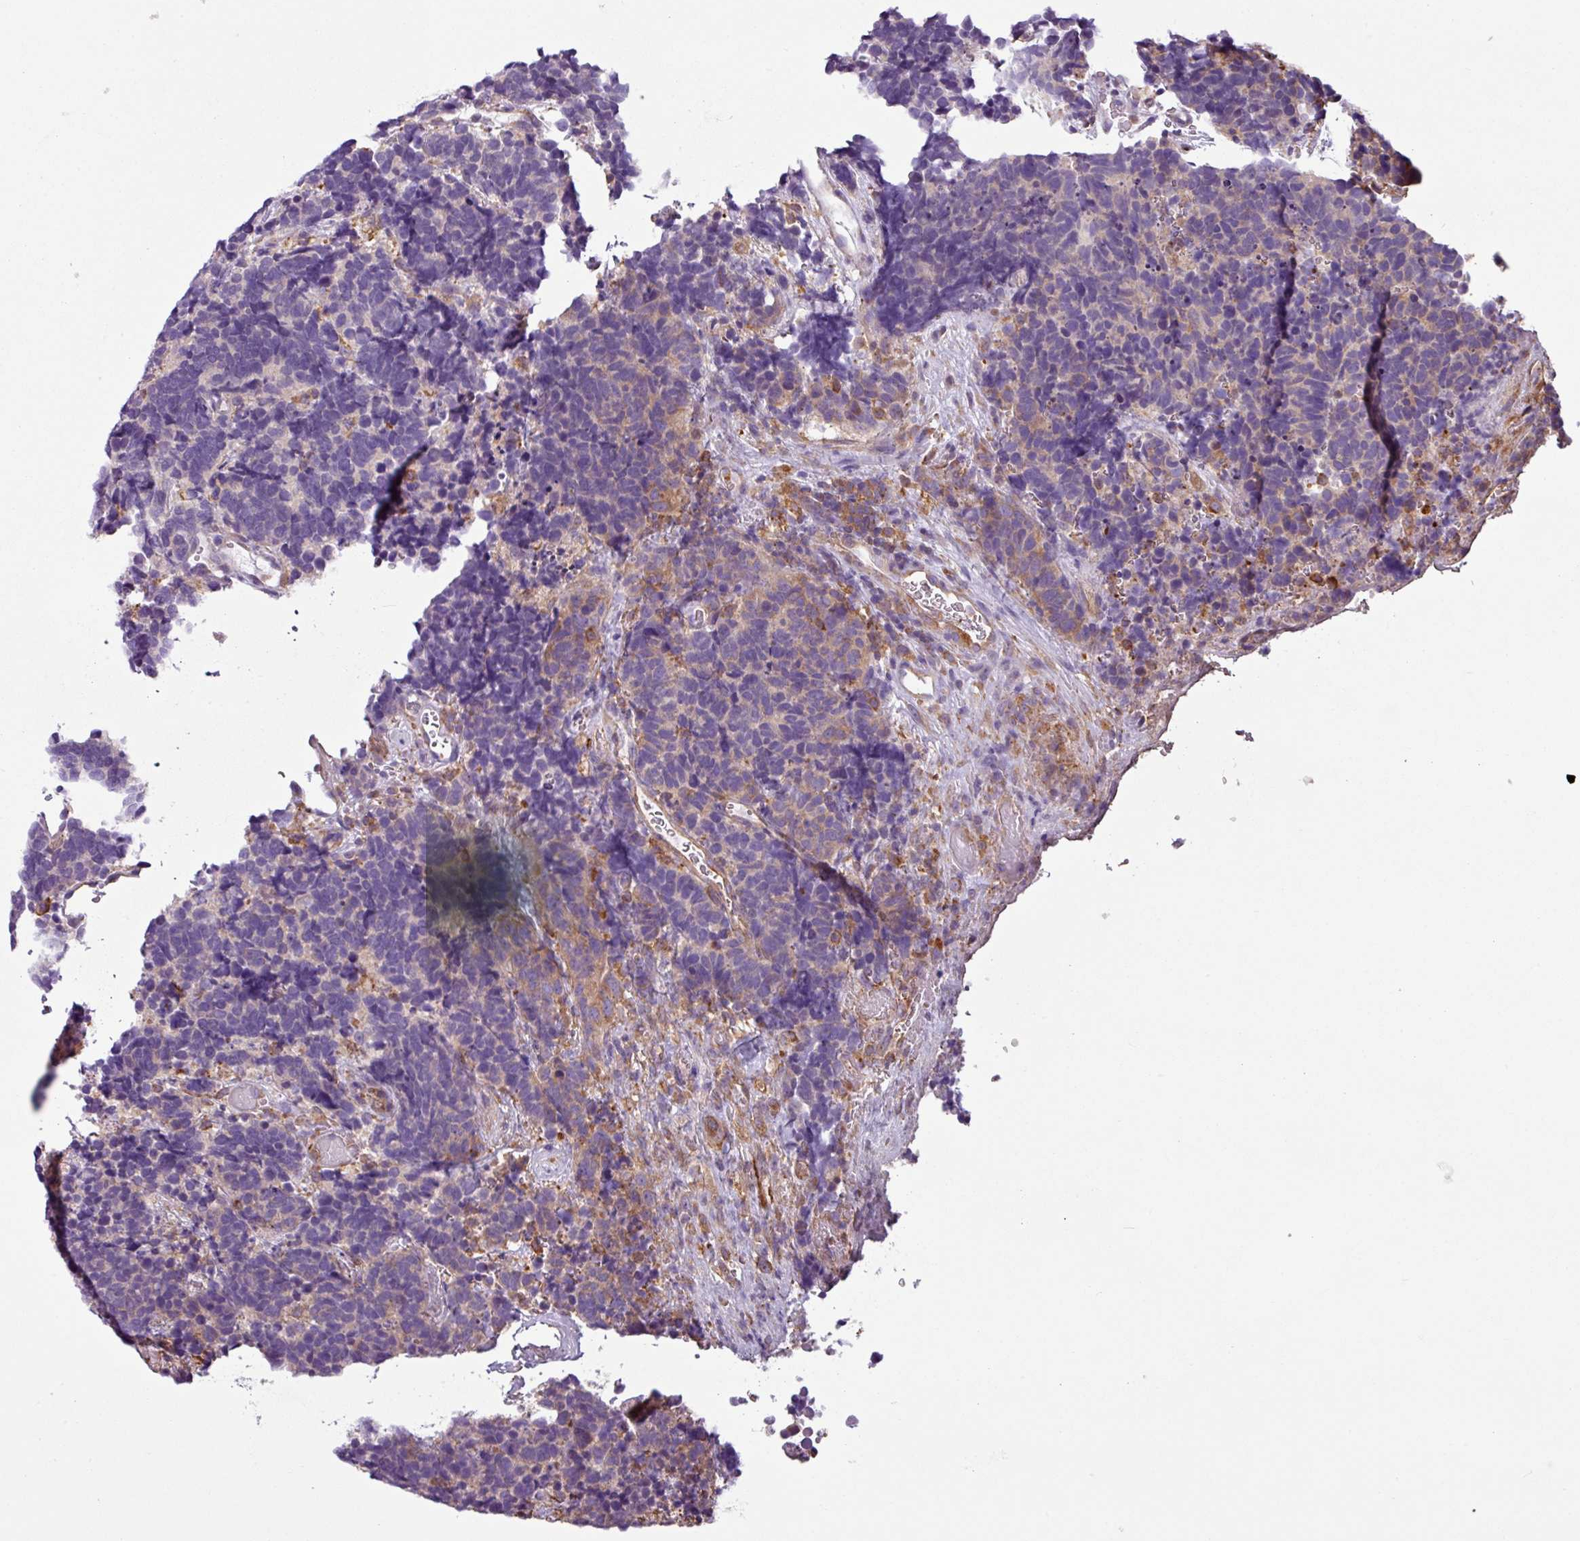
{"staining": {"intensity": "moderate", "quantity": "<25%", "location": "cytoplasmic/membranous"}, "tissue": "carcinoid", "cell_type": "Tumor cells", "image_type": "cancer", "snomed": [{"axis": "morphology", "description": "Carcinoma, NOS"}, {"axis": "morphology", "description": "Carcinoid, malignant, NOS"}, {"axis": "topography", "description": "Urinary bladder"}], "caption": "A high-resolution micrograph shows IHC staining of malignant carcinoid, which shows moderate cytoplasmic/membranous expression in about <25% of tumor cells.", "gene": "XNDC1N", "patient": {"sex": "male", "age": 57}}